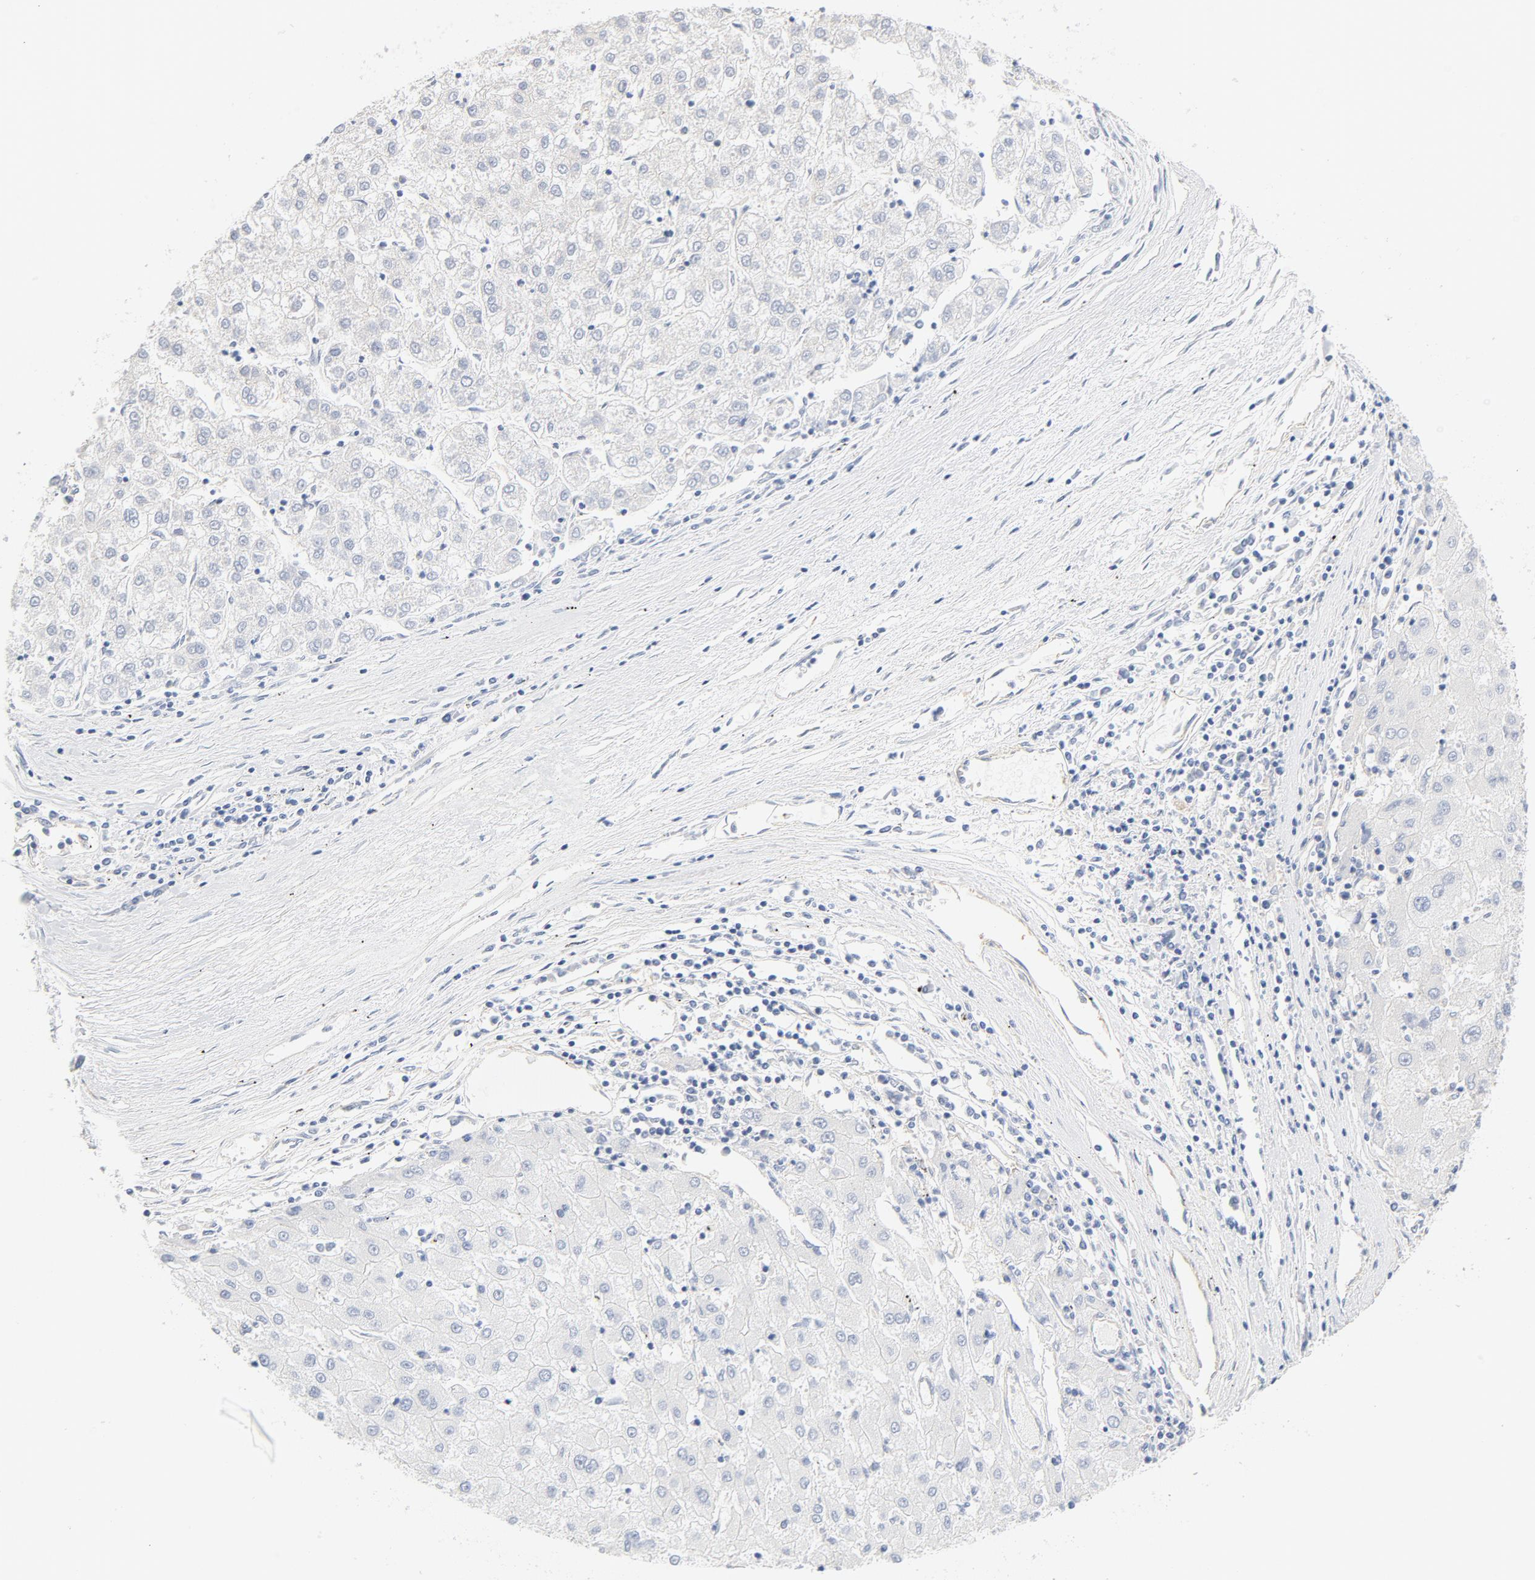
{"staining": {"intensity": "negative", "quantity": "none", "location": "none"}, "tissue": "liver cancer", "cell_type": "Tumor cells", "image_type": "cancer", "snomed": [{"axis": "morphology", "description": "Carcinoma, Hepatocellular, NOS"}, {"axis": "topography", "description": "Liver"}], "caption": "The photomicrograph demonstrates no significant expression in tumor cells of liver hepatocellular carcinoma.", "gene": "DYNC1H1", "patient": {"sex": "male", "age": 72}}